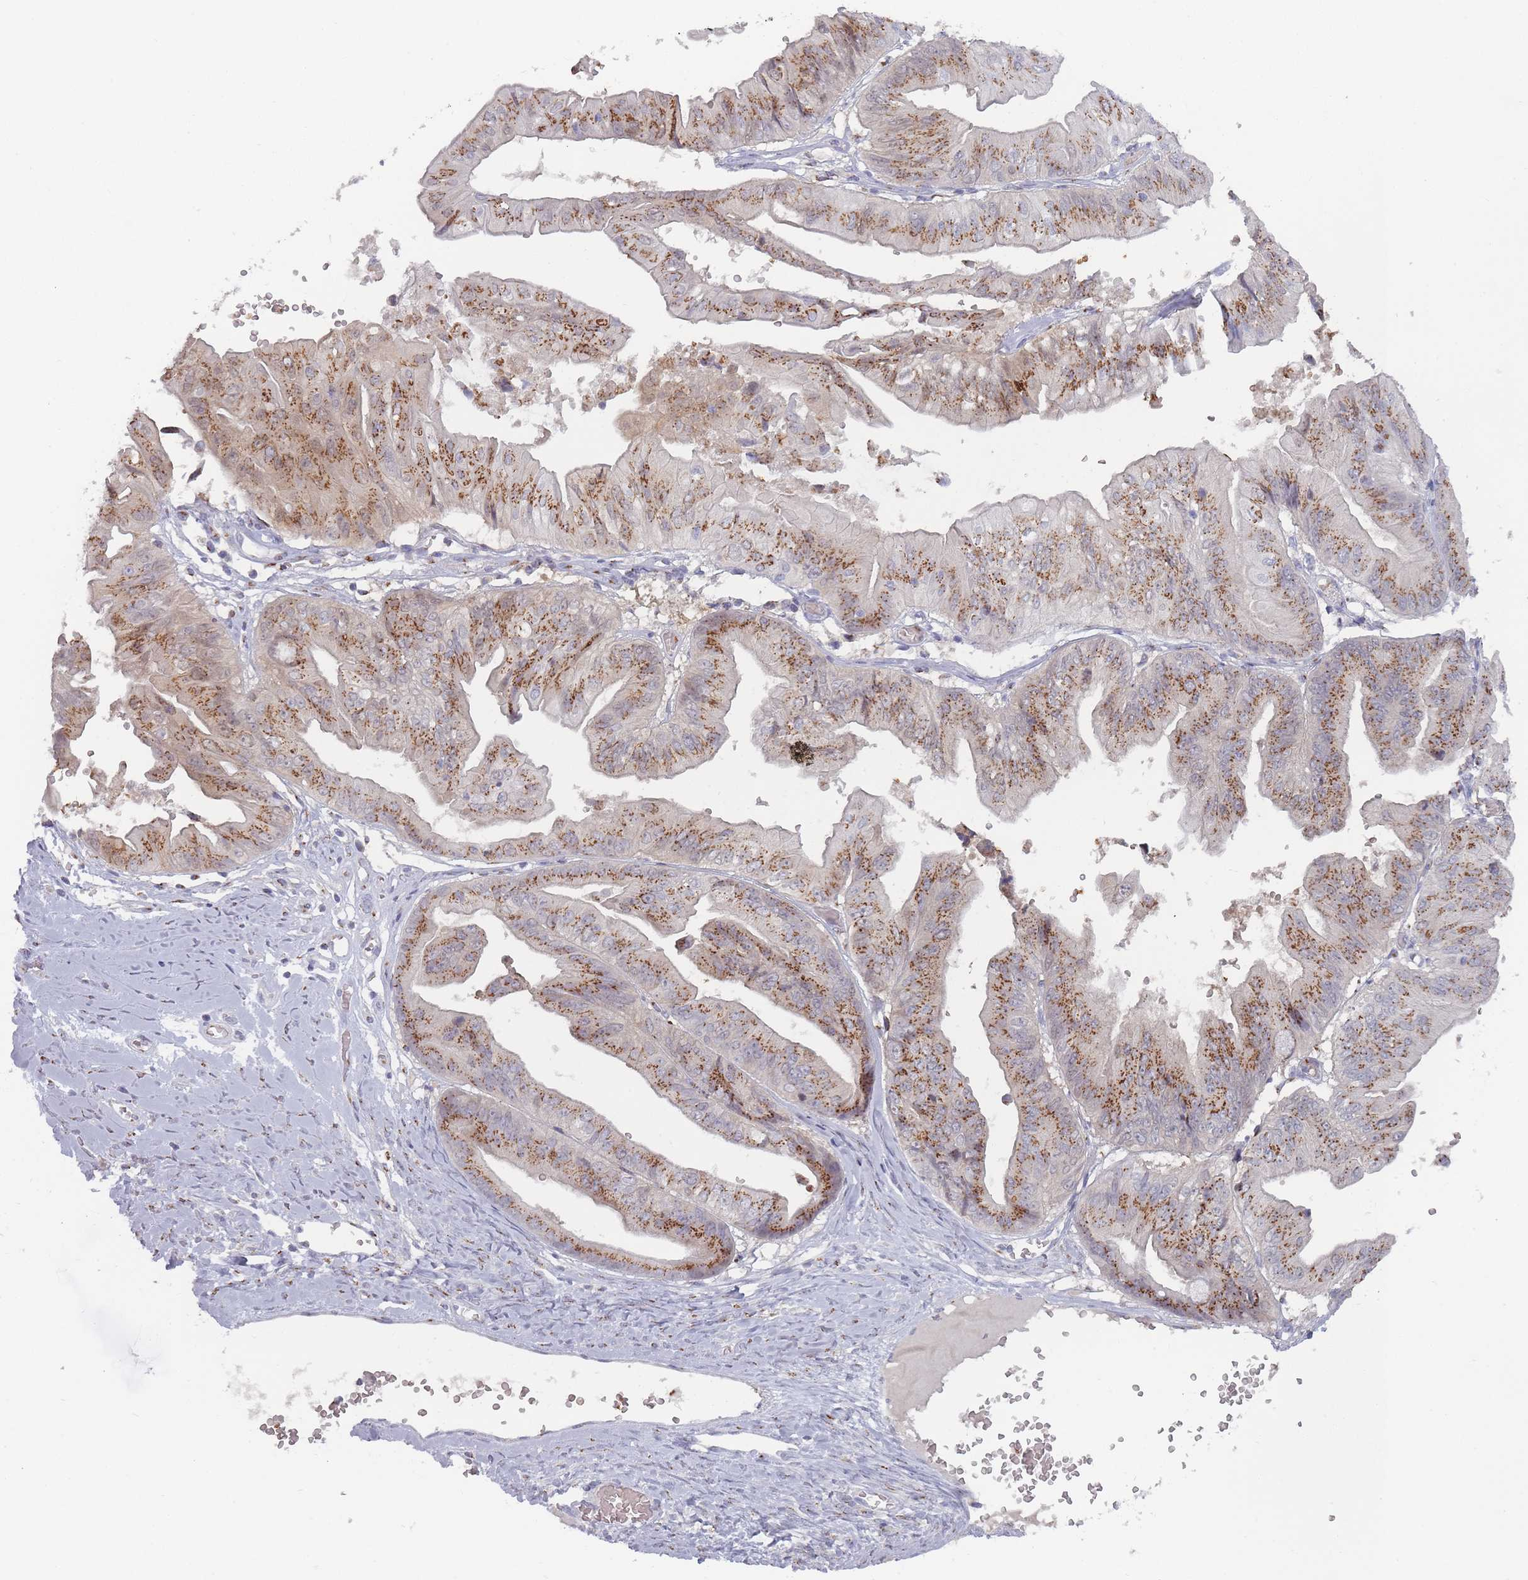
{"staining": {"intensity": "moderate", "quantity": ">75%", "location": "cytoplasmic/membranous"}, "tissue": "ovarian cancer", "cell_type": "Tumor cells", "image_type": "cancer", "snomed": [{"axis": "morphology", "description": "Cystadenocarcinoma, mucinous, NOS"}, {"axis": "topography", "description": "Ovary"}], "caption": "This photomicrograph exhibits immunohistochemistry (IHC) staining of human ovarian cancer (mucinous cystadenocarcinoma), with medium moderate cytoplasmic/membranous expression in approximately >75% of tumor cells.", "gene": "MAN1B1", "patient": {"sex": "female", "age": 61}}